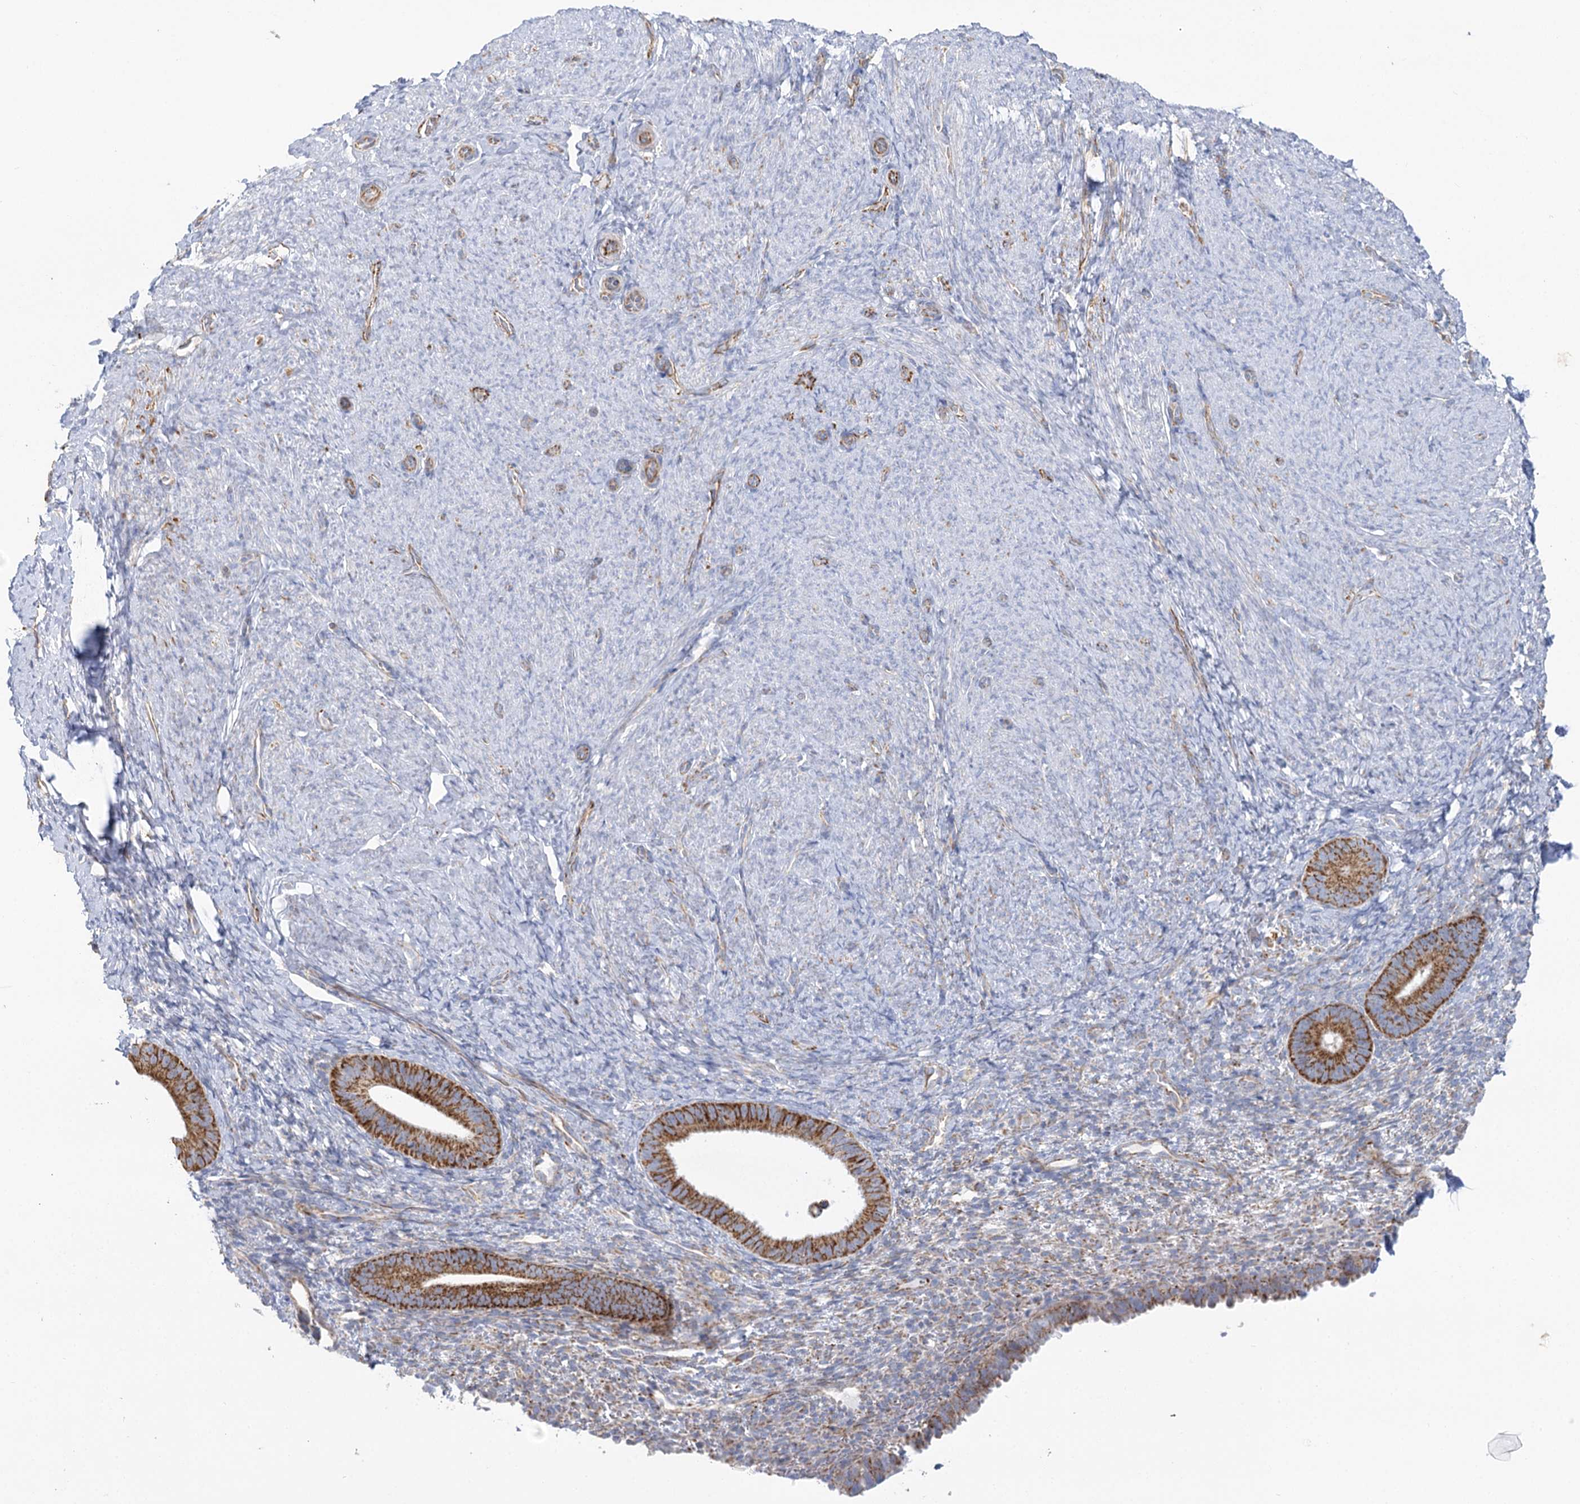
{"staining": {"intensity": "strong", "quantity": "25%-75%", "location": "cytoplasmic/membranous"}, "tissue": "endometrium", "cell_type": "Cells in endometrial stroma", "image_type": "normal", "snomed": [{"axis": "morphology", "description": "Normal tissue, NOS"}, {"axis": "topography", "description": "Endometrium"}], "caption": "Protein staining displays strong cytoplasmic/membranous expression in about 25%-75% of cells in endometrial stroma in unremarkable endometrium. The protein is stained brown, and the nuclei are stained in blue (DAB (3,3'-diaminobenzidine) IHC with brightfield microscopy, high magnification).", "gene": "DHTKD1", "patient": {"sex": "female", "age": 65}}